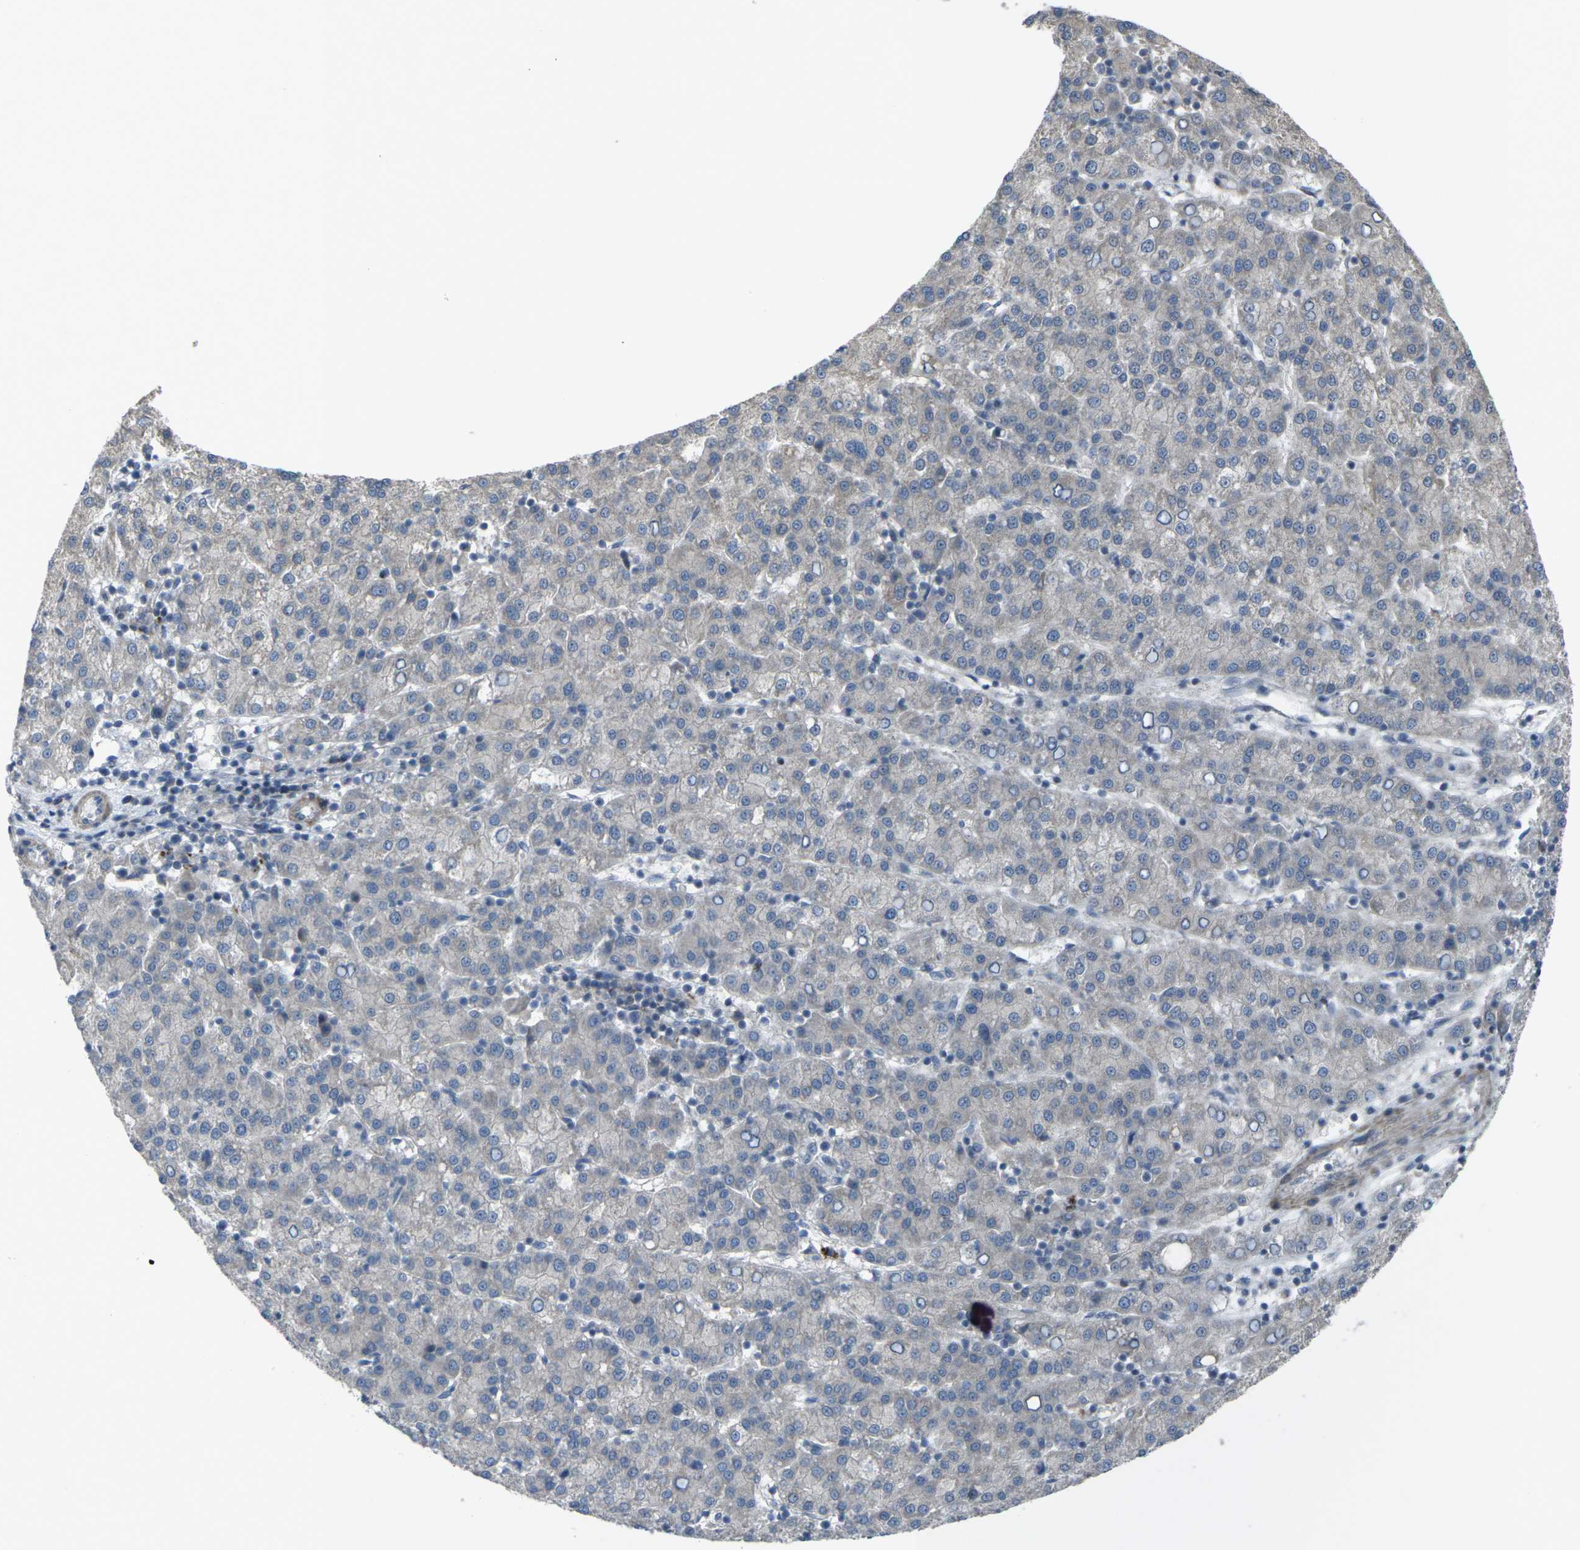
{"staining": {"intensity": "negative", "quantity": "none", "location": "none"}, "tissue": "liver cancer", "cell_type": "Tumor cells", "image_type": "cancer", "snomed": [{"axis": "morphology", "description": "Carcinoma, Hepatocellular, NOS"}, {"axis": "topography", "description": "Liver"}], "caption": "Immunohistochemical staining of human liver cancer demonstrates no significant positivity in tumor cells.", "gene": "CCR10", "patient": {"sex": "female", "age": 58}}